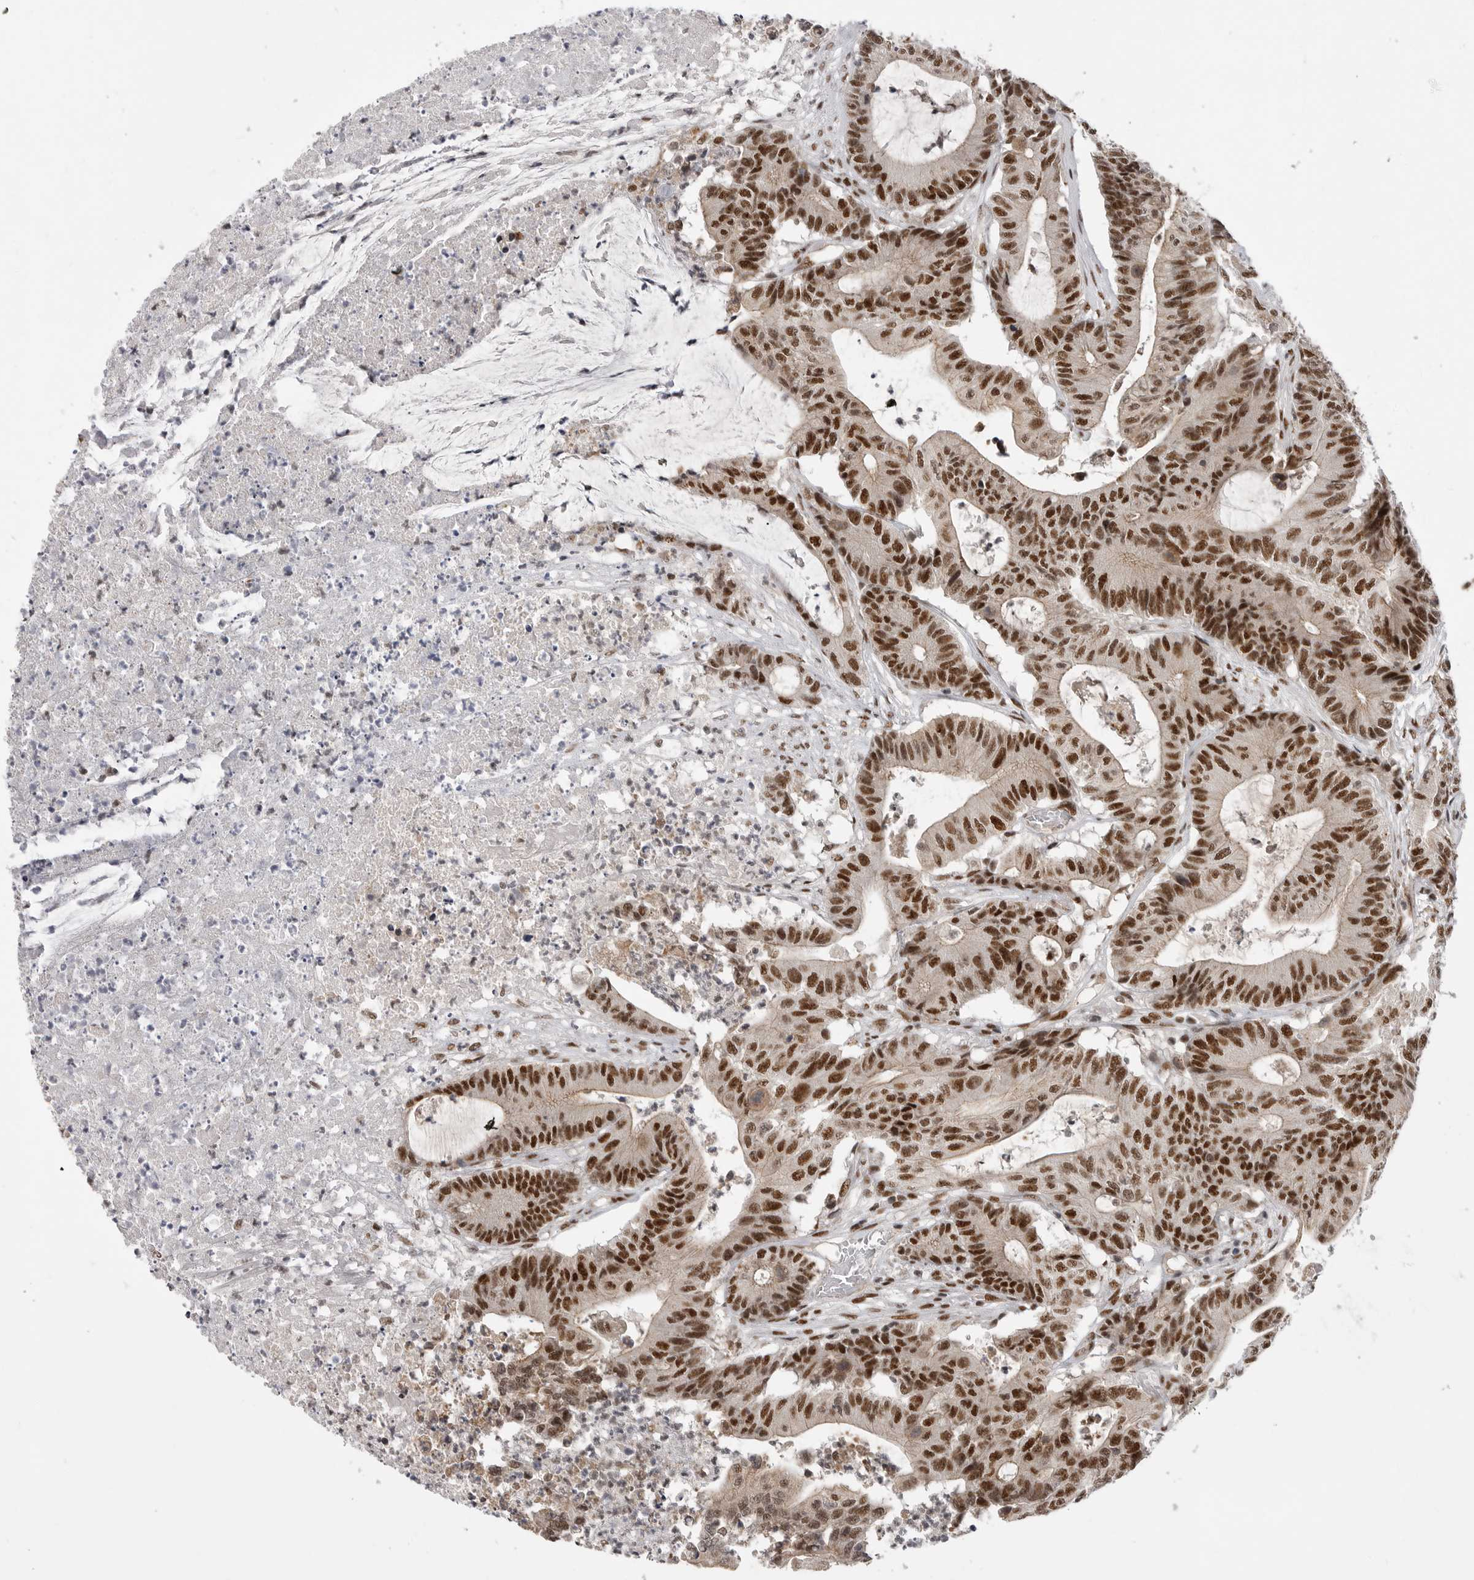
{"staining": {"intensity": "strong", "quantity": ">75%", "location": "nuclear"}, "tissue": "colorectal cancer", "cell_type": "Tumor cells", "image_type": "cancer", "snomed": [{"axis": "morphology", "description": "Adenocarcinoma, NOS"}, {"axis": "topography", "description": "Colon"}], "caption": "There is high levels of strong nuclear staining in tumor cells of colorectal cancer (adenocarcinoma), as demonstrated by immunohistochemical staining (brown color).", "gene": "PPP1R8", "patient": {"sex": "female", "age": 84}}